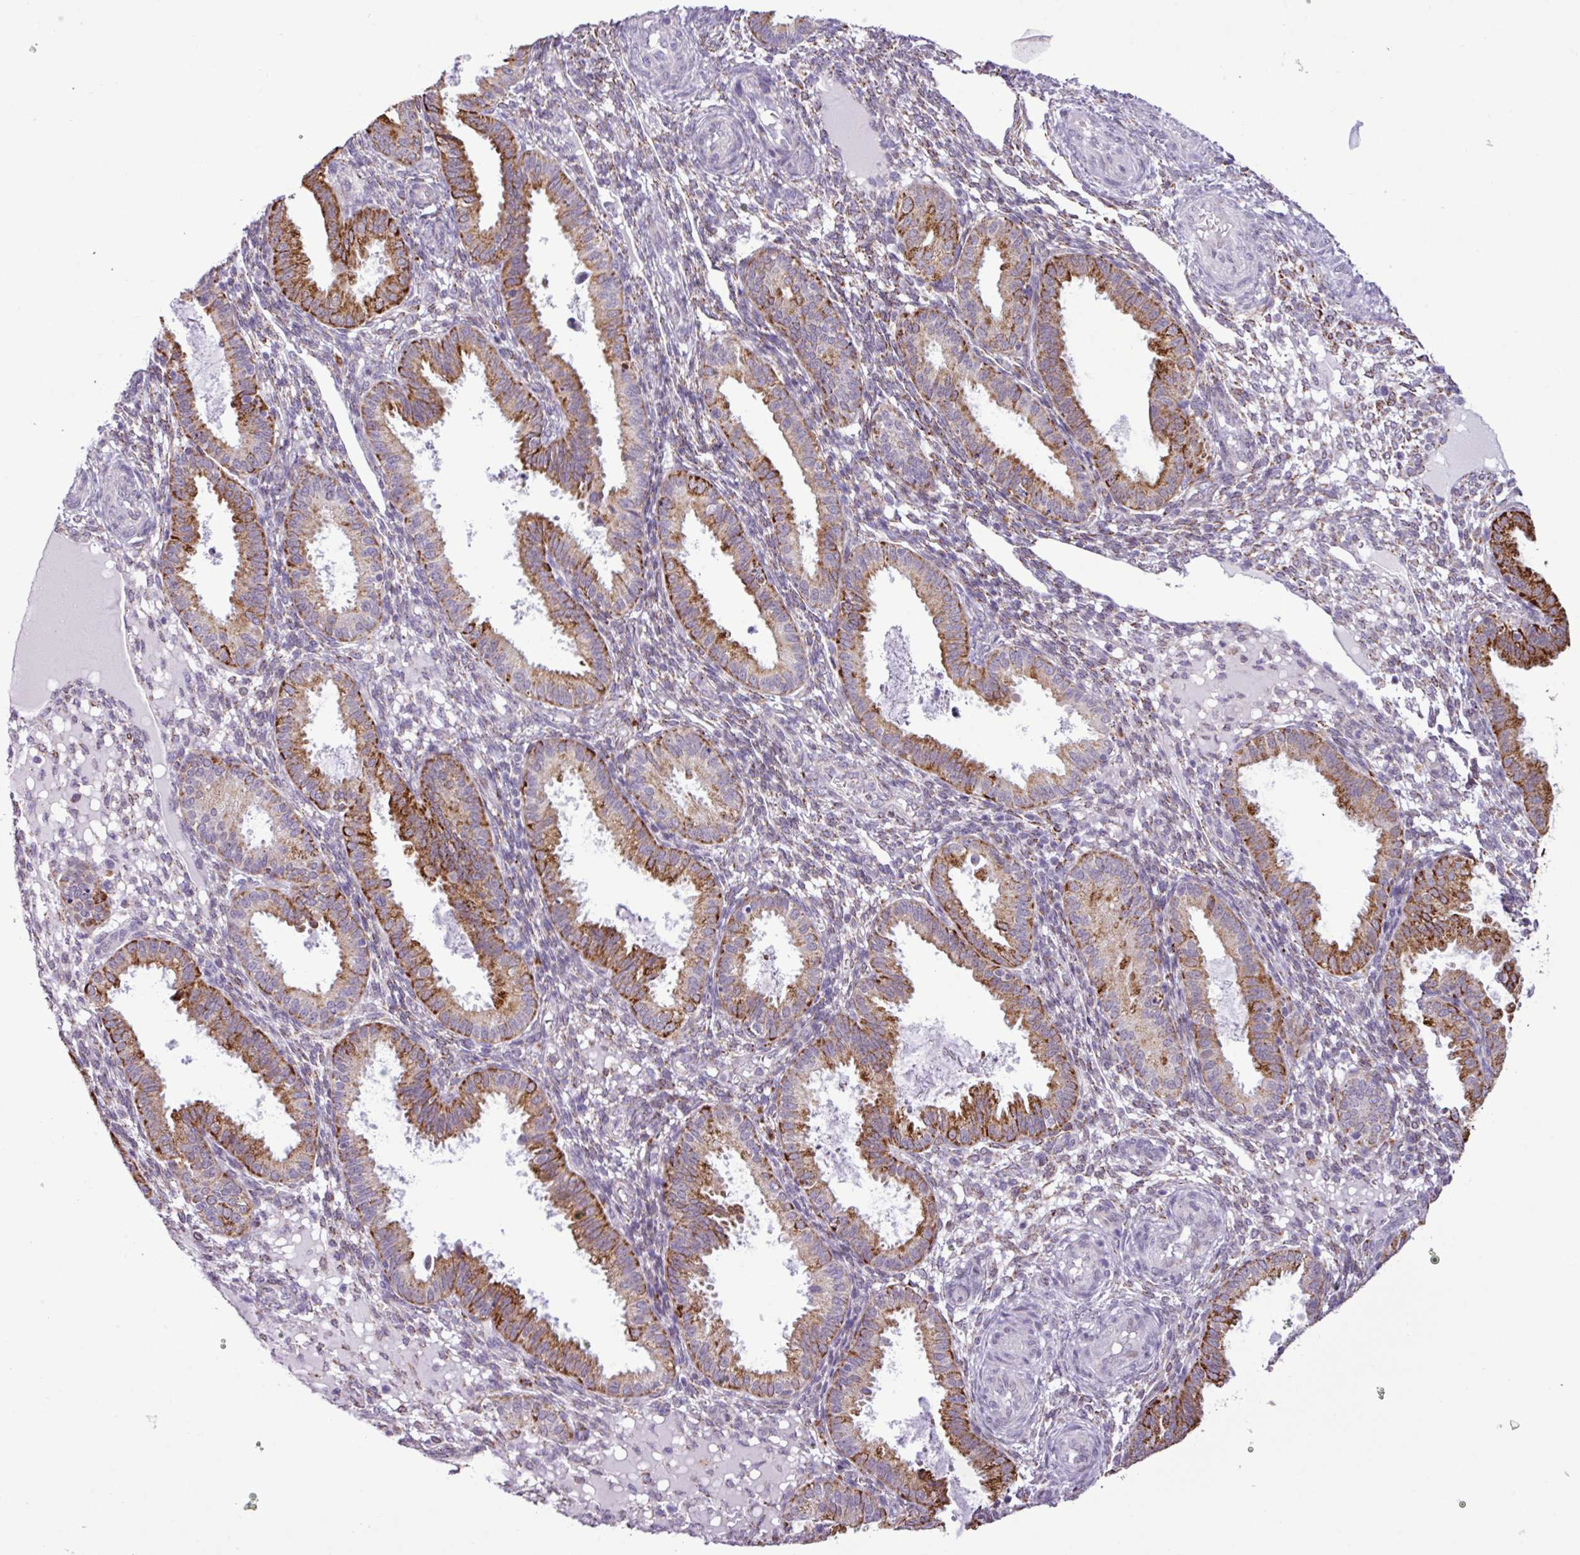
{"staining": {"intensity": "moderate", "quantity": "<25%", "location": "cytoplasmic/membranous"}, "tissue": "endometrium", "cell_type": "Cells in endometrial stroma", "image_type": "normal", "snomed": [{"axis": "morphology", "description": "Normal tissue, NOS"}, {"axis": "topography", "description": "Endometrium"}], "caption": "Cells in endometrial stroma reveal low levels of moderate cytoplasmic/membranous positivity in about <25% of cells in benign human endometrium. (DAB IHC, brown staining for protein, blue staining for nuclei).", "gene": "SGPP1", "patient": {"sex": "female", "age": 33}}